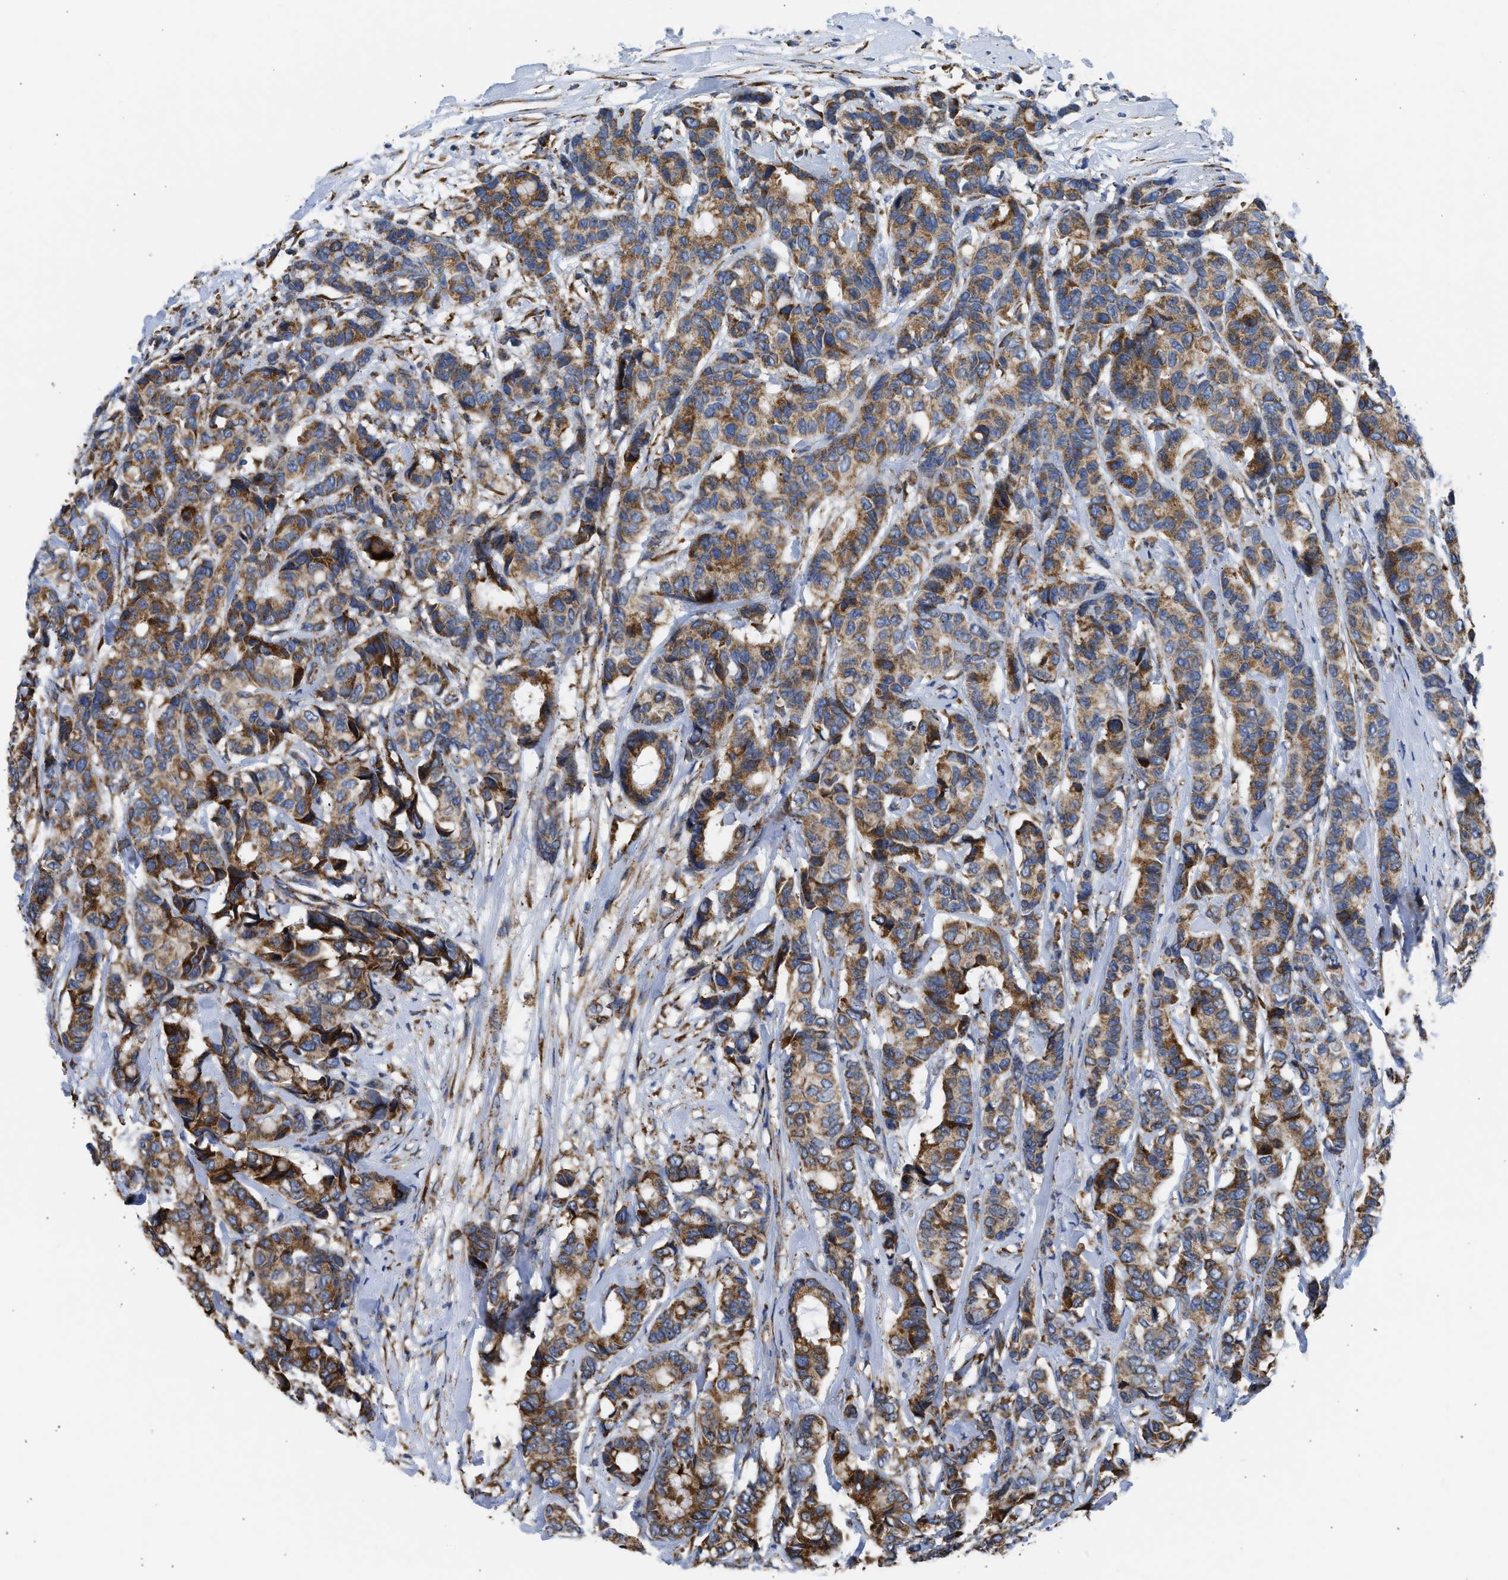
{"staining": {"intensity": "moderate", "quantity": ">75%", "location": "cytoplasmic/membranous"}, "tissue": "breast cancer", "cell_type": "Tumor cells", "image_type": "cancer", "snomed": [{"axis": "morphology", "description": "Duct carcinoma"}, {"axis": "topography", "description": "Breast"}], "caption": "Breast invasive ductal carcinoma stained for a protein reveals moderate cytoplasmic/membranous positivity in tumor cells.", "gene": "CYCS", "patient": {"sex": "female", "age": 87}}